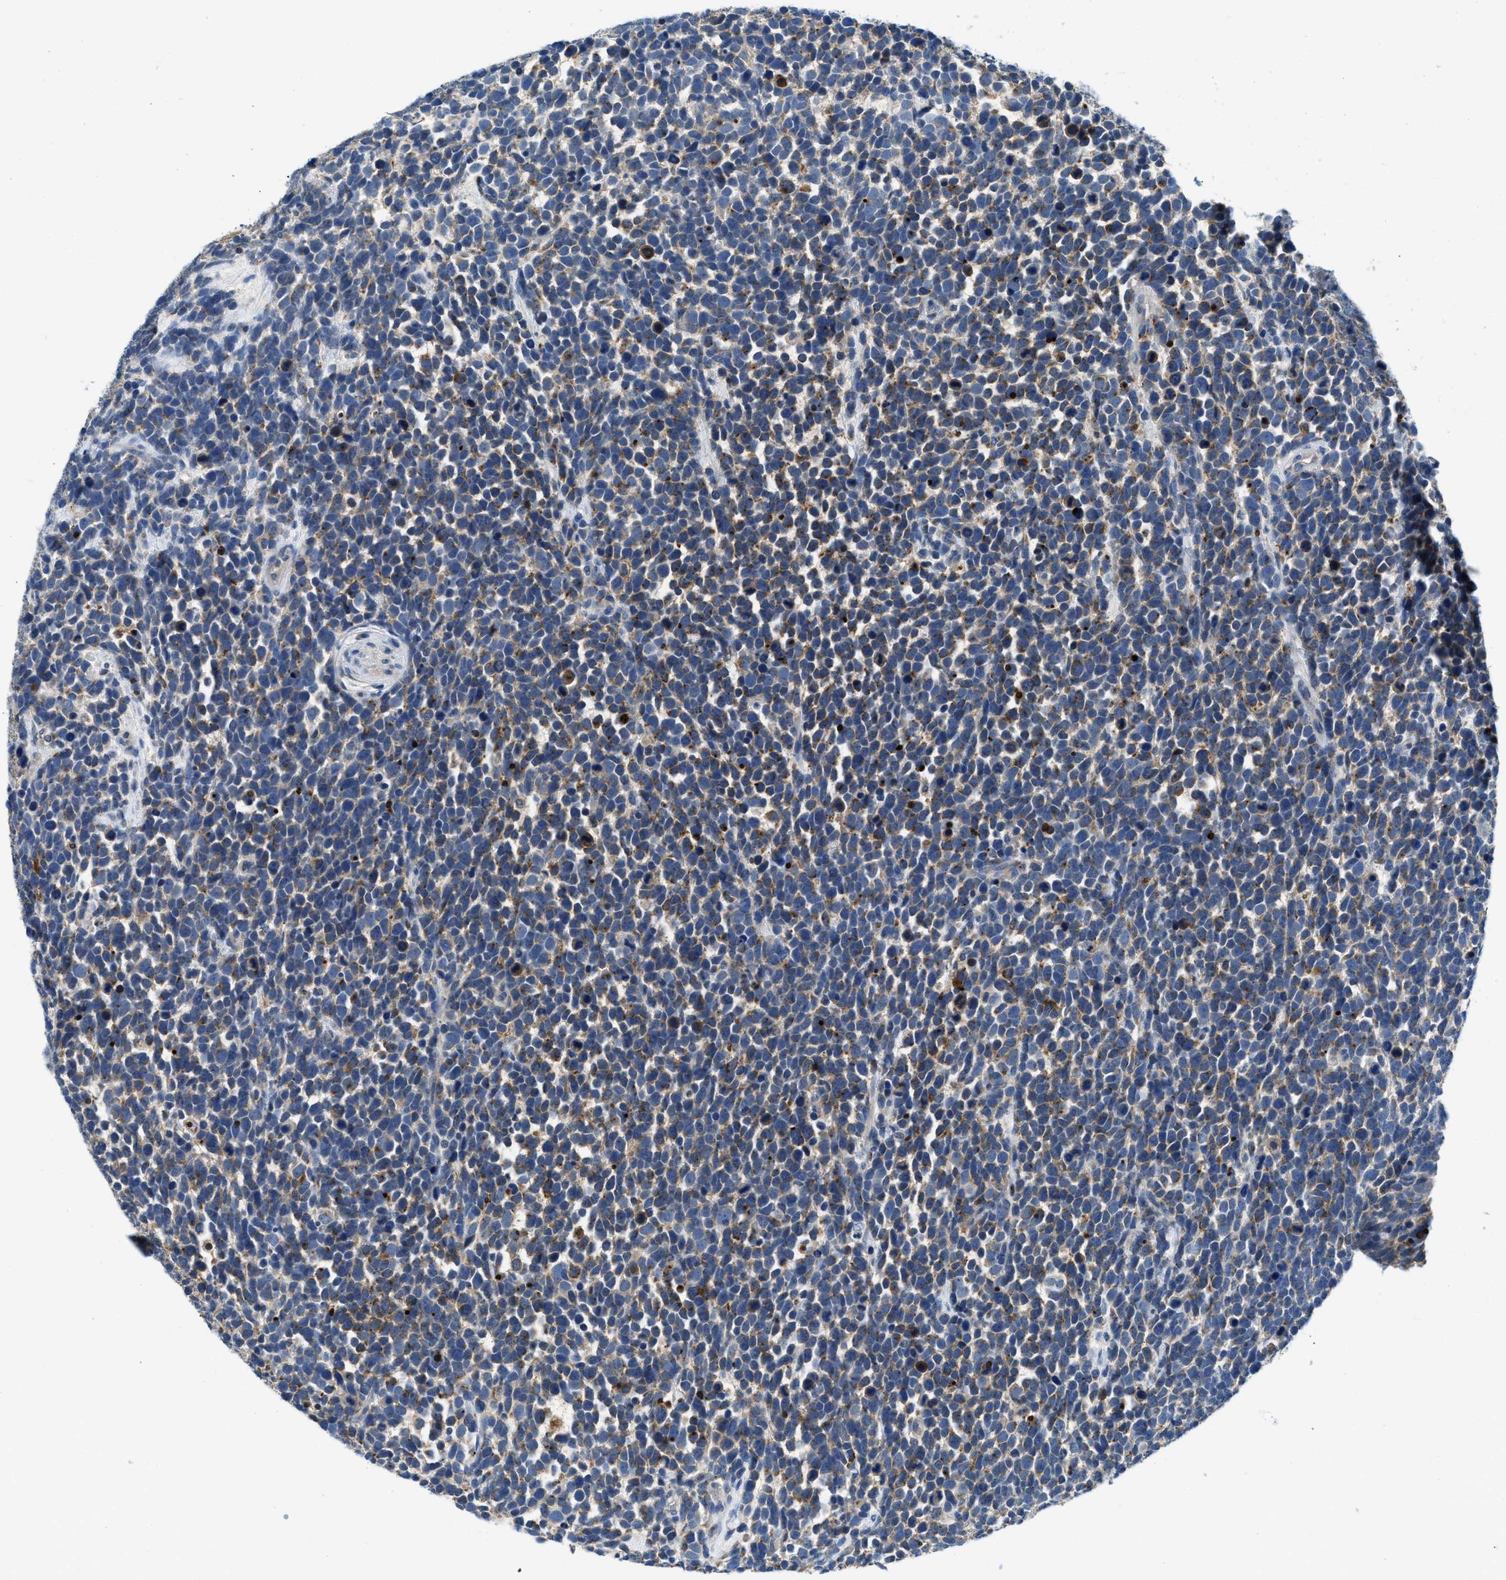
{"staining": {"intensity": "moderate", "quantity": "25%-75%", "location": "cytoplasmic/membranous"}, "tissue": "urothelial cancer", "cell_type": "Tumor cells", "image_type": "cancer", "snomed": [{"axis": "morphology", "description": "Urothelial carcinoma, High grade"}, {"axis": "topography", "description": "Urinary bladder"}], "caption": "Human urothelial carcinoma (high-grade) stained for a protein (brown) displays moderate cytoplasmic/membranous positive staining in about 25%-75% of tumor cells.", "gene": "TSPAN3", "patient": {"sex": "female", "age": 82}}